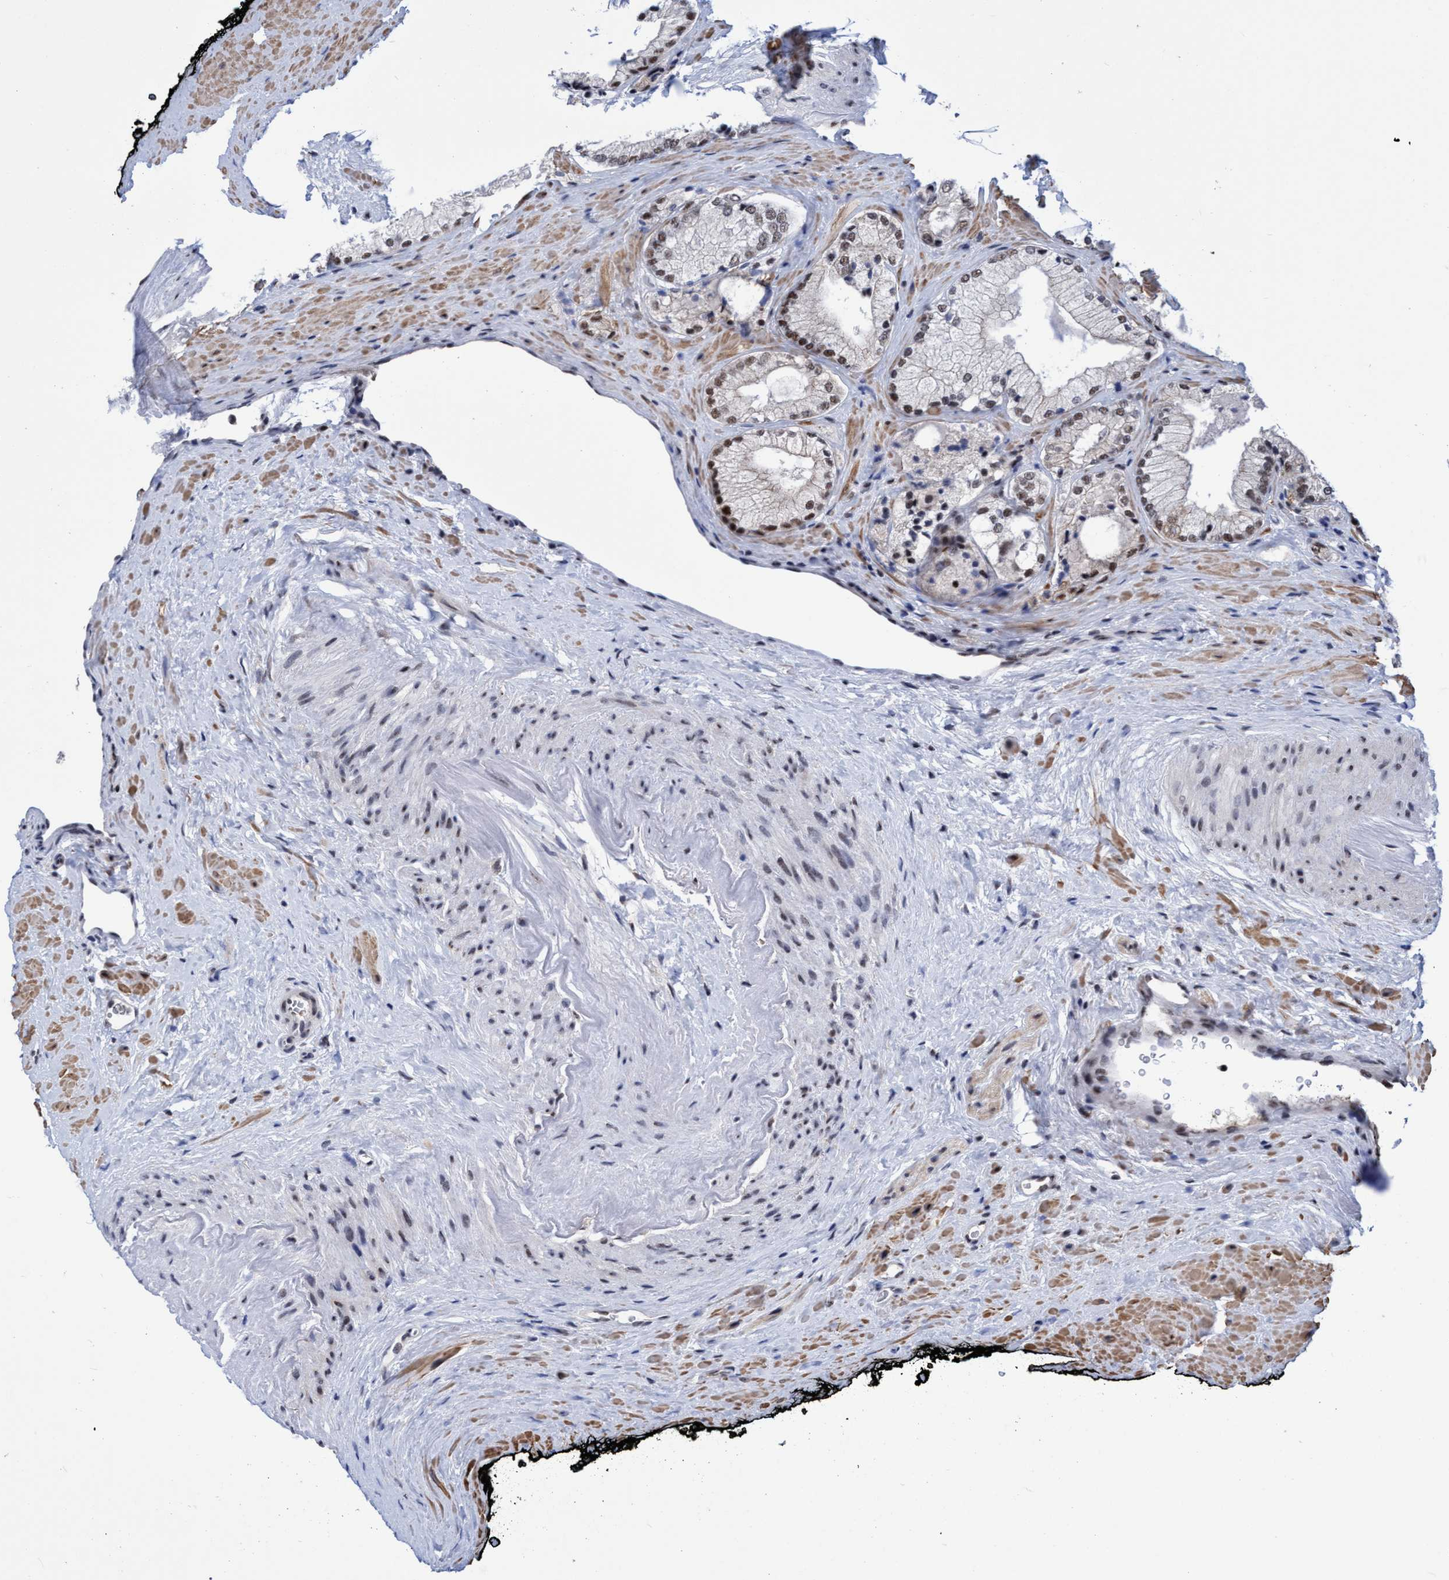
{"staining": {"intensity": "moderate", "quantity": "25%-75%", "location": "nuclear"}, "tissue": "prostate cancer", "cell_type": "Tumor cells", "image_type": "cancer", "snomed": [{"axis": "morphology", "description": "Adenocarcinoma, Low grade"}, {"axis": "topography", "description": "Prostate"}], "caption": "Immunohistochemical staining of human prostate cancer (adenocarcinoma (low-grade)) shows medium levels of moderate nuclear staining in approximately 25%-75% of tumor cells. (IHC, brightfield microscopy, high magnification).", "gene": "C9orf78", "patient": {"sex": "male", "age": 65}}